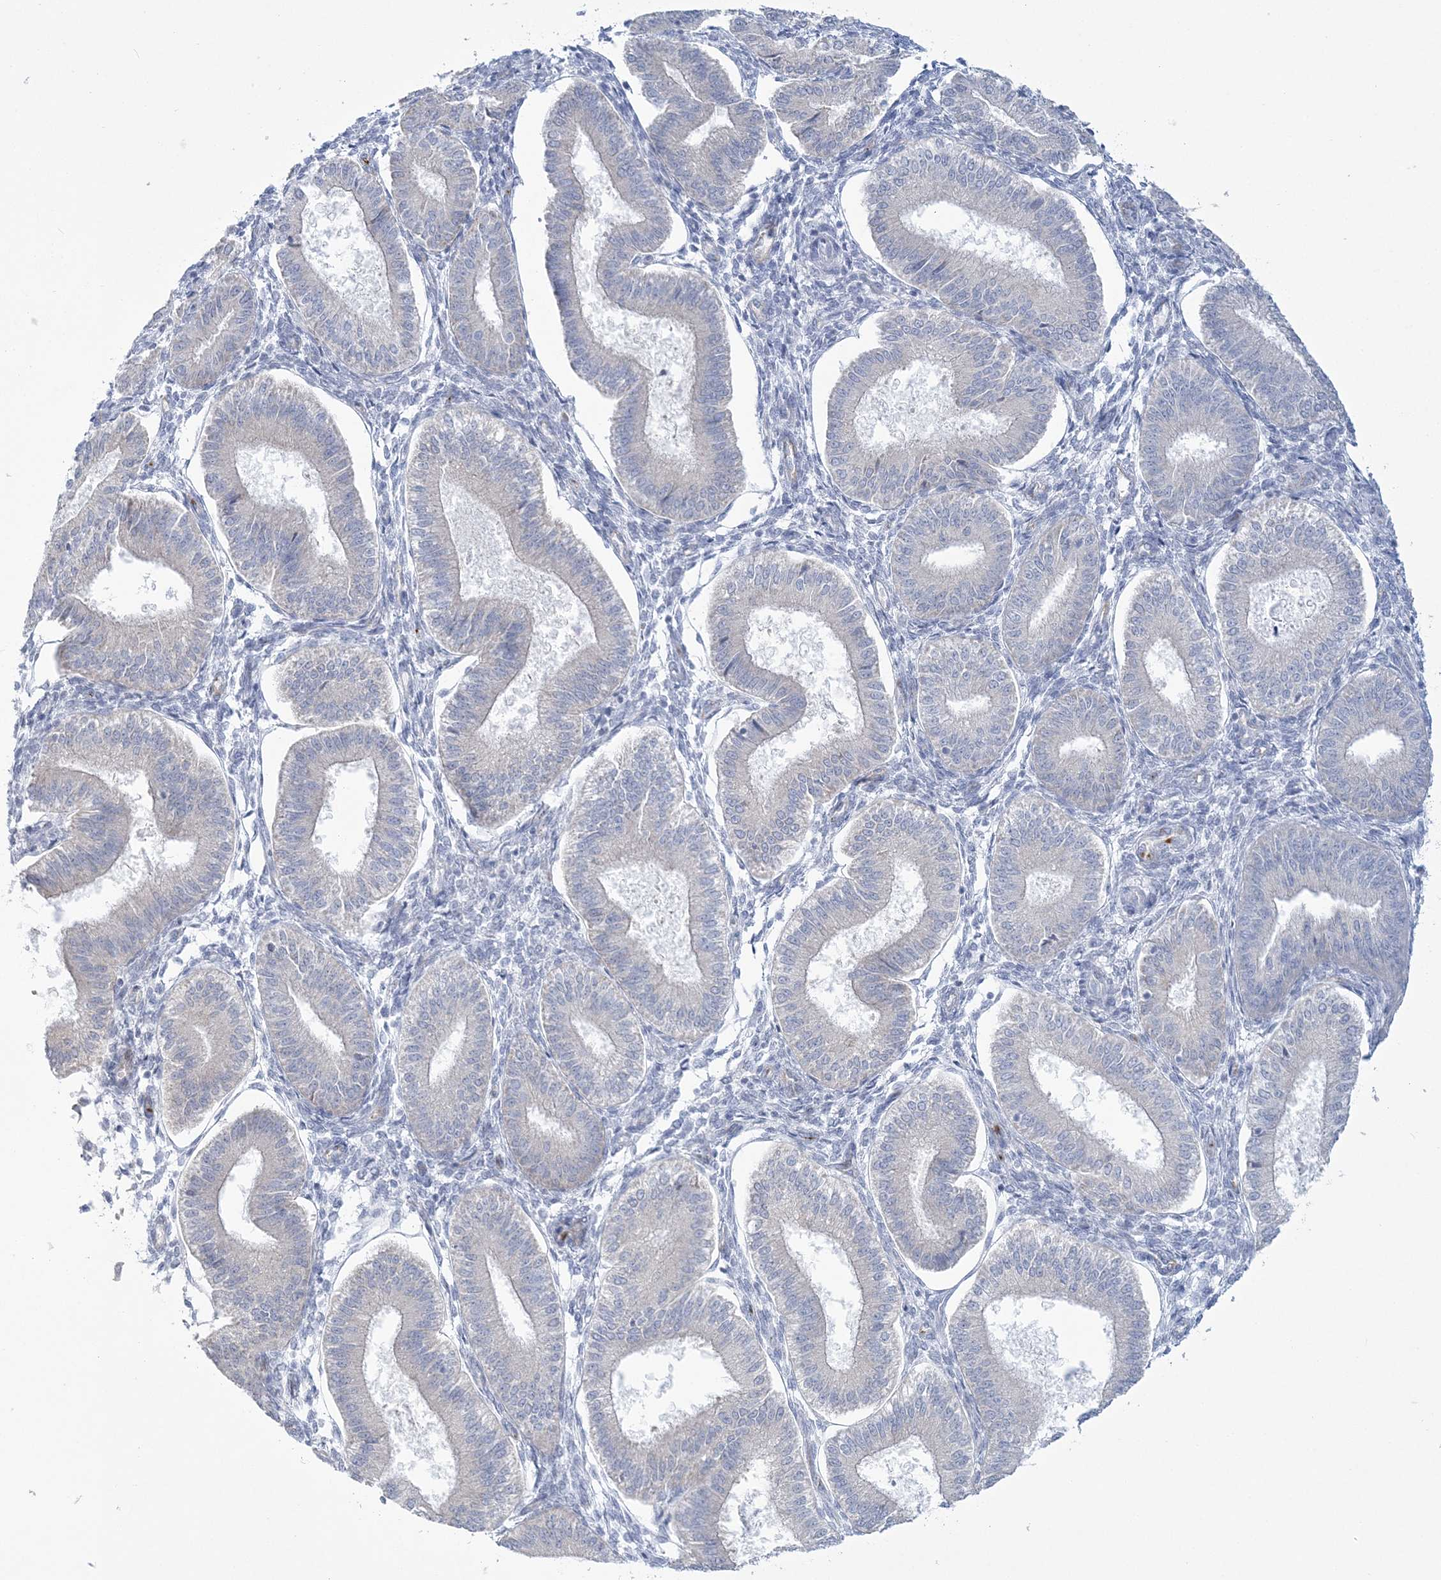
{"staining": {"intensity": "negative", "quantity": "none", "location": "none"}, "tissue": "endometrium", "cell_type": "Cells in endometrial stroma", "image_type": "normal", "snomed": [{"axis": "morphology", "description": "Normal tissue, NOS"}, {"axis": "topography", "description": "Endometrium"}], "caption": "A high-resolution micrograph shows immunohistochemistry staining of normal endometrium, which displays no significant expression in cells in endometrial stroma. Nuclei are stained in blue.", "gene": "ENSG00000288637", "patient": {"sex": "female", "age": 39}}